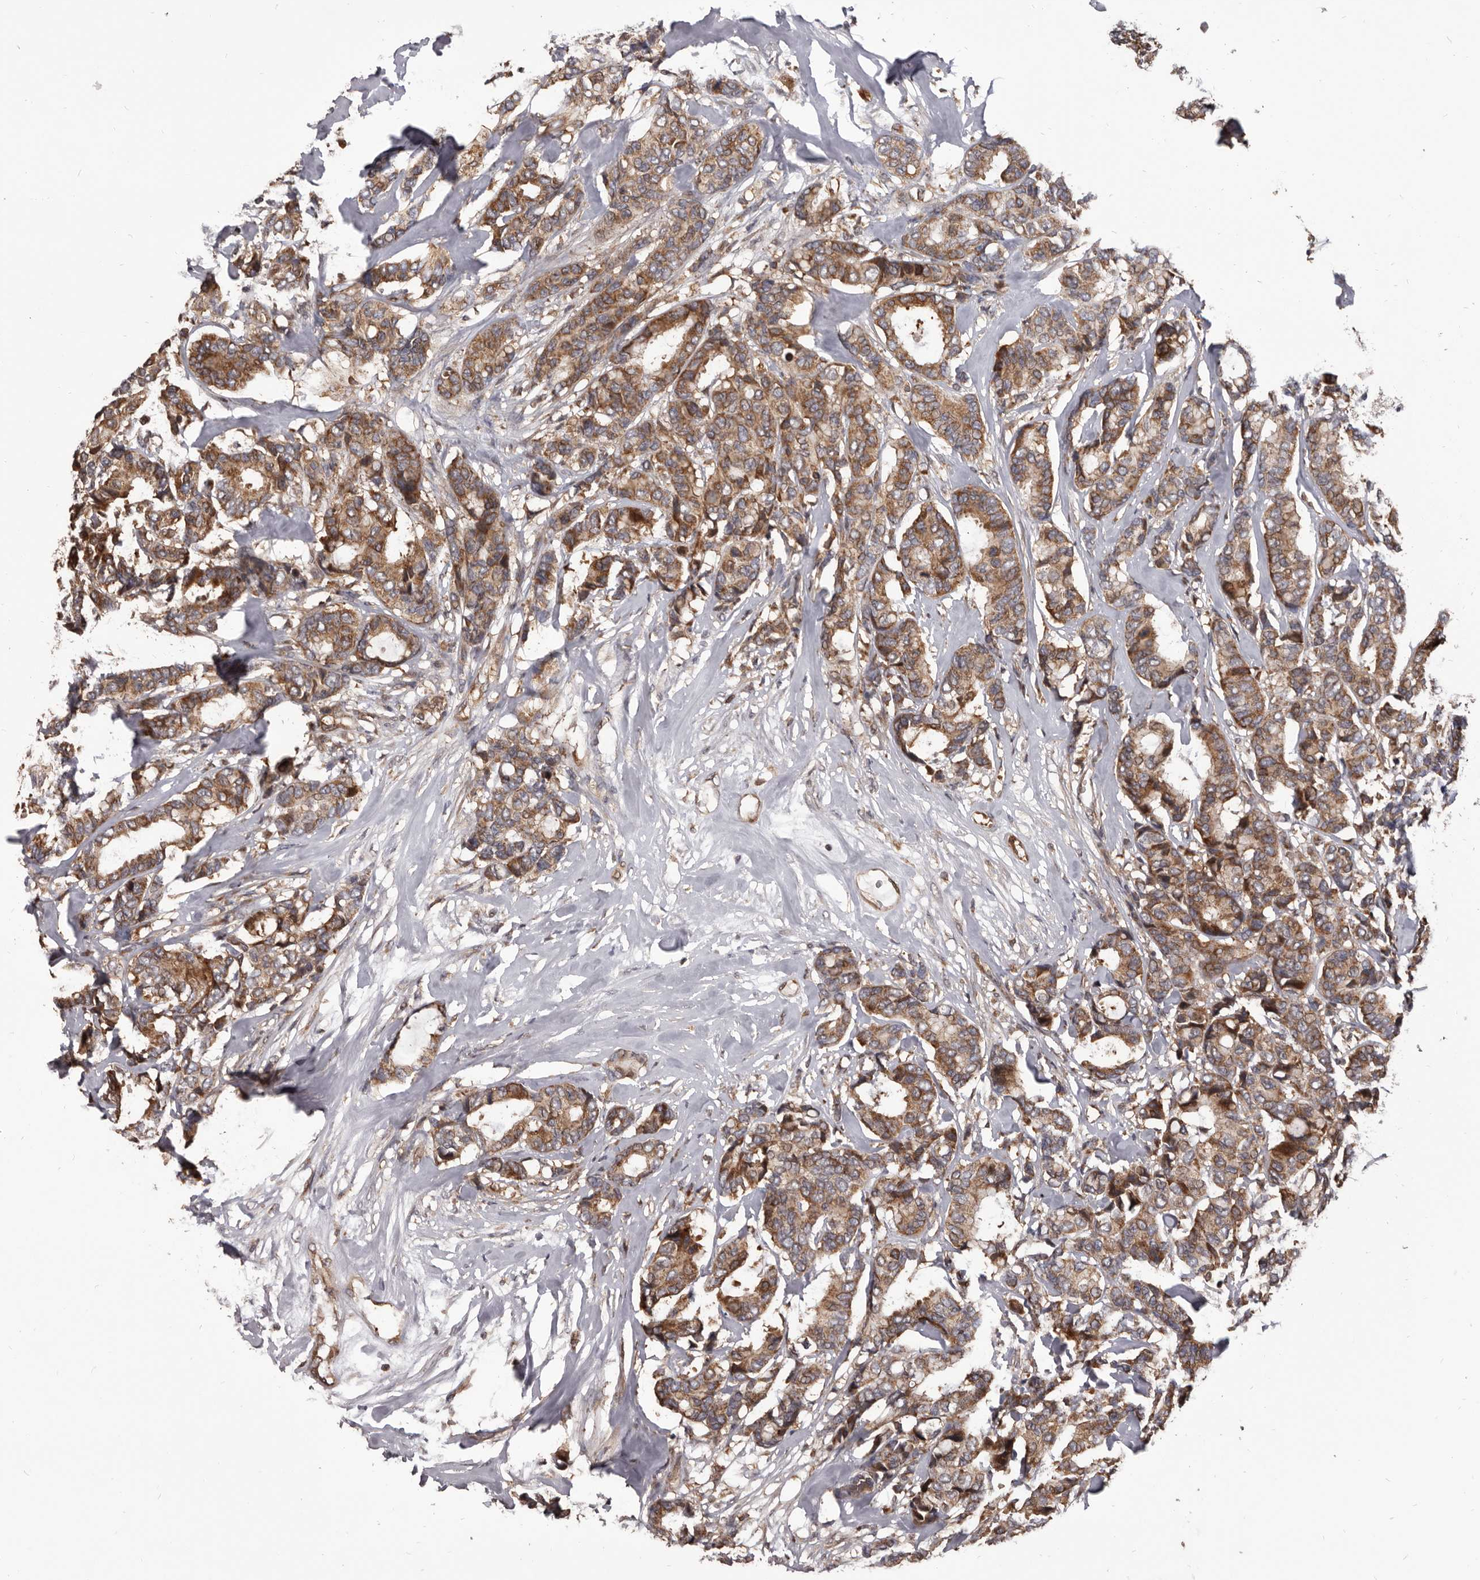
{"staining": {"intensity": "moderate", "quantity": ">75%", "location": "cytoplasmic/membranous"}, "tissue": "breast cancer", "cell_type": "Tumor cells", "image_type": "cancer", "snomed": [{"axis": "morphology", "description": "Duct carcinoma"}, {"axis": "topography", "description": "Breast"}], "caption": "Tumor cells exhibit moderate cytoplasmic/membranous positivity in about >75% of cells in breast infiltrating ductal carcinoma. (DAB (3,3'-diaminobenzidine) = brown stain, brightfield microscopy at high magnification).", "gene": "MAP3K14", "patient": {"sex": "female", "age": 87}}